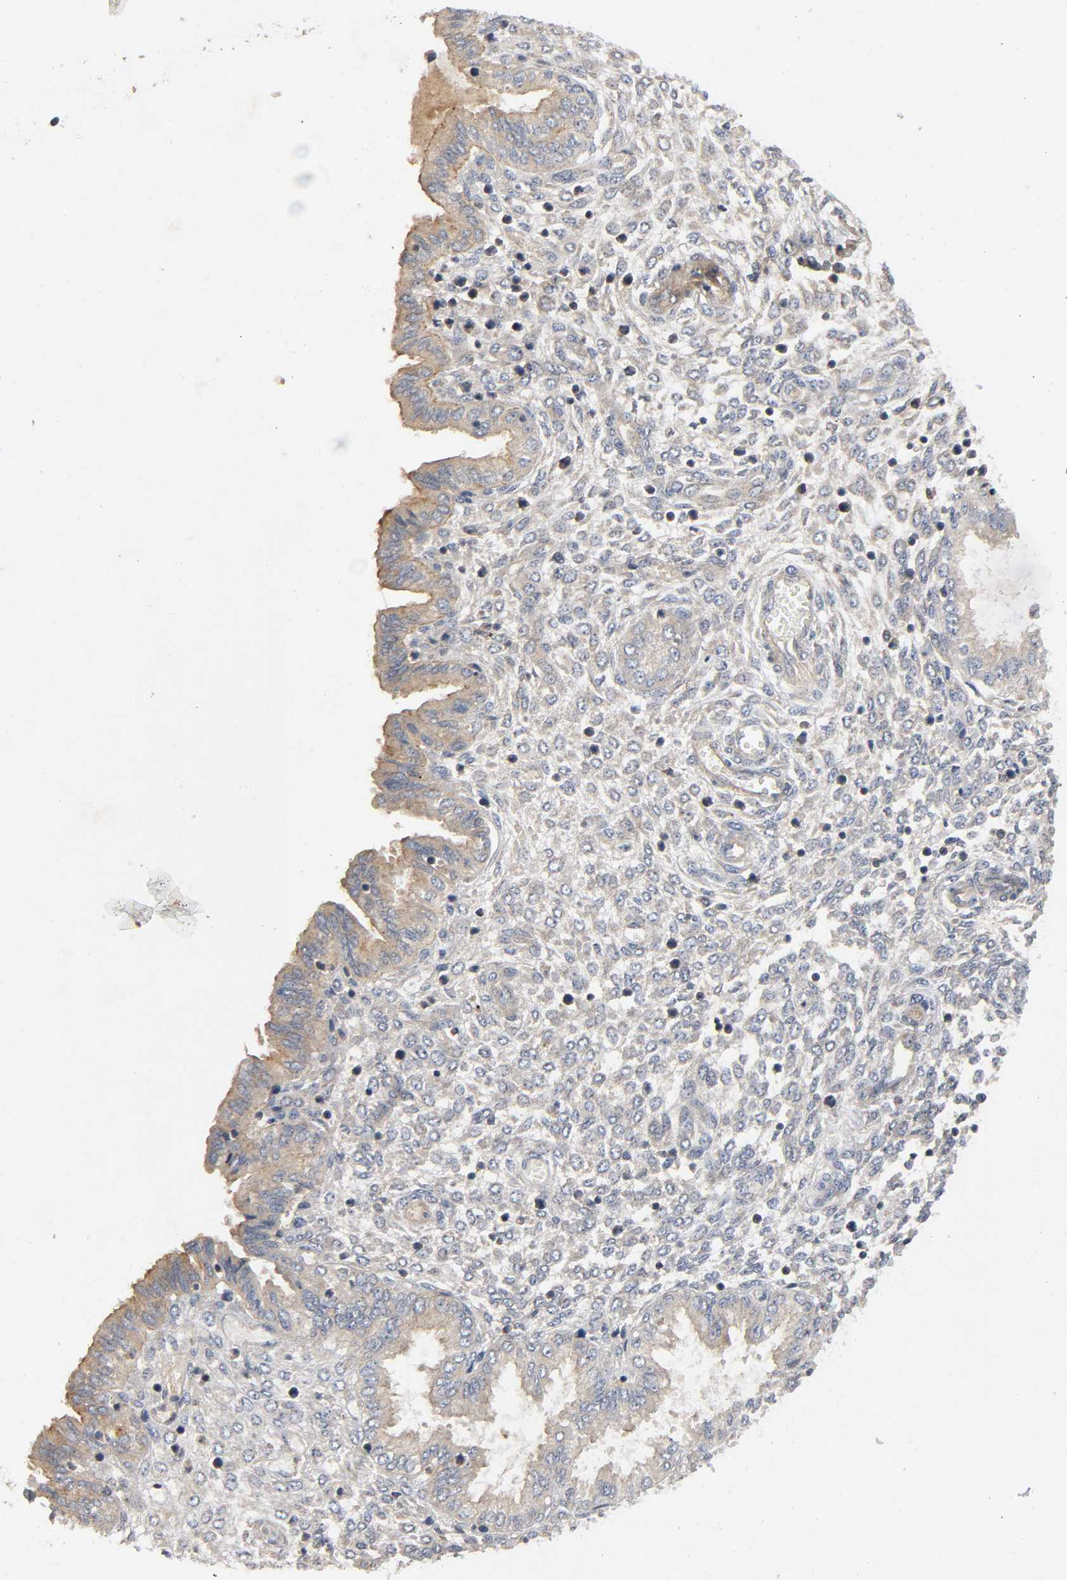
{"staining": {"intensity": "weak", "quantity": "25%-75%", "location": "cytoplasmic/membranous"}, "tissue": "endometrium", "cell_type": "Cells in endometrial stroma", "image_type": "normal", "snomed": [{"axis": "morphology", "description": "Normal tissue, NOS"}, {"axis": "topography", "description": "Endometrium"}], "caption": "Protein expression analysis of benign human endometrium reveals weak cytoplasmic/membranous positivity in approximately 25%-75% of cells in endometrial stroma.", "gene": "IKBKB", "patient": {"sex": "female", "age": 33}}